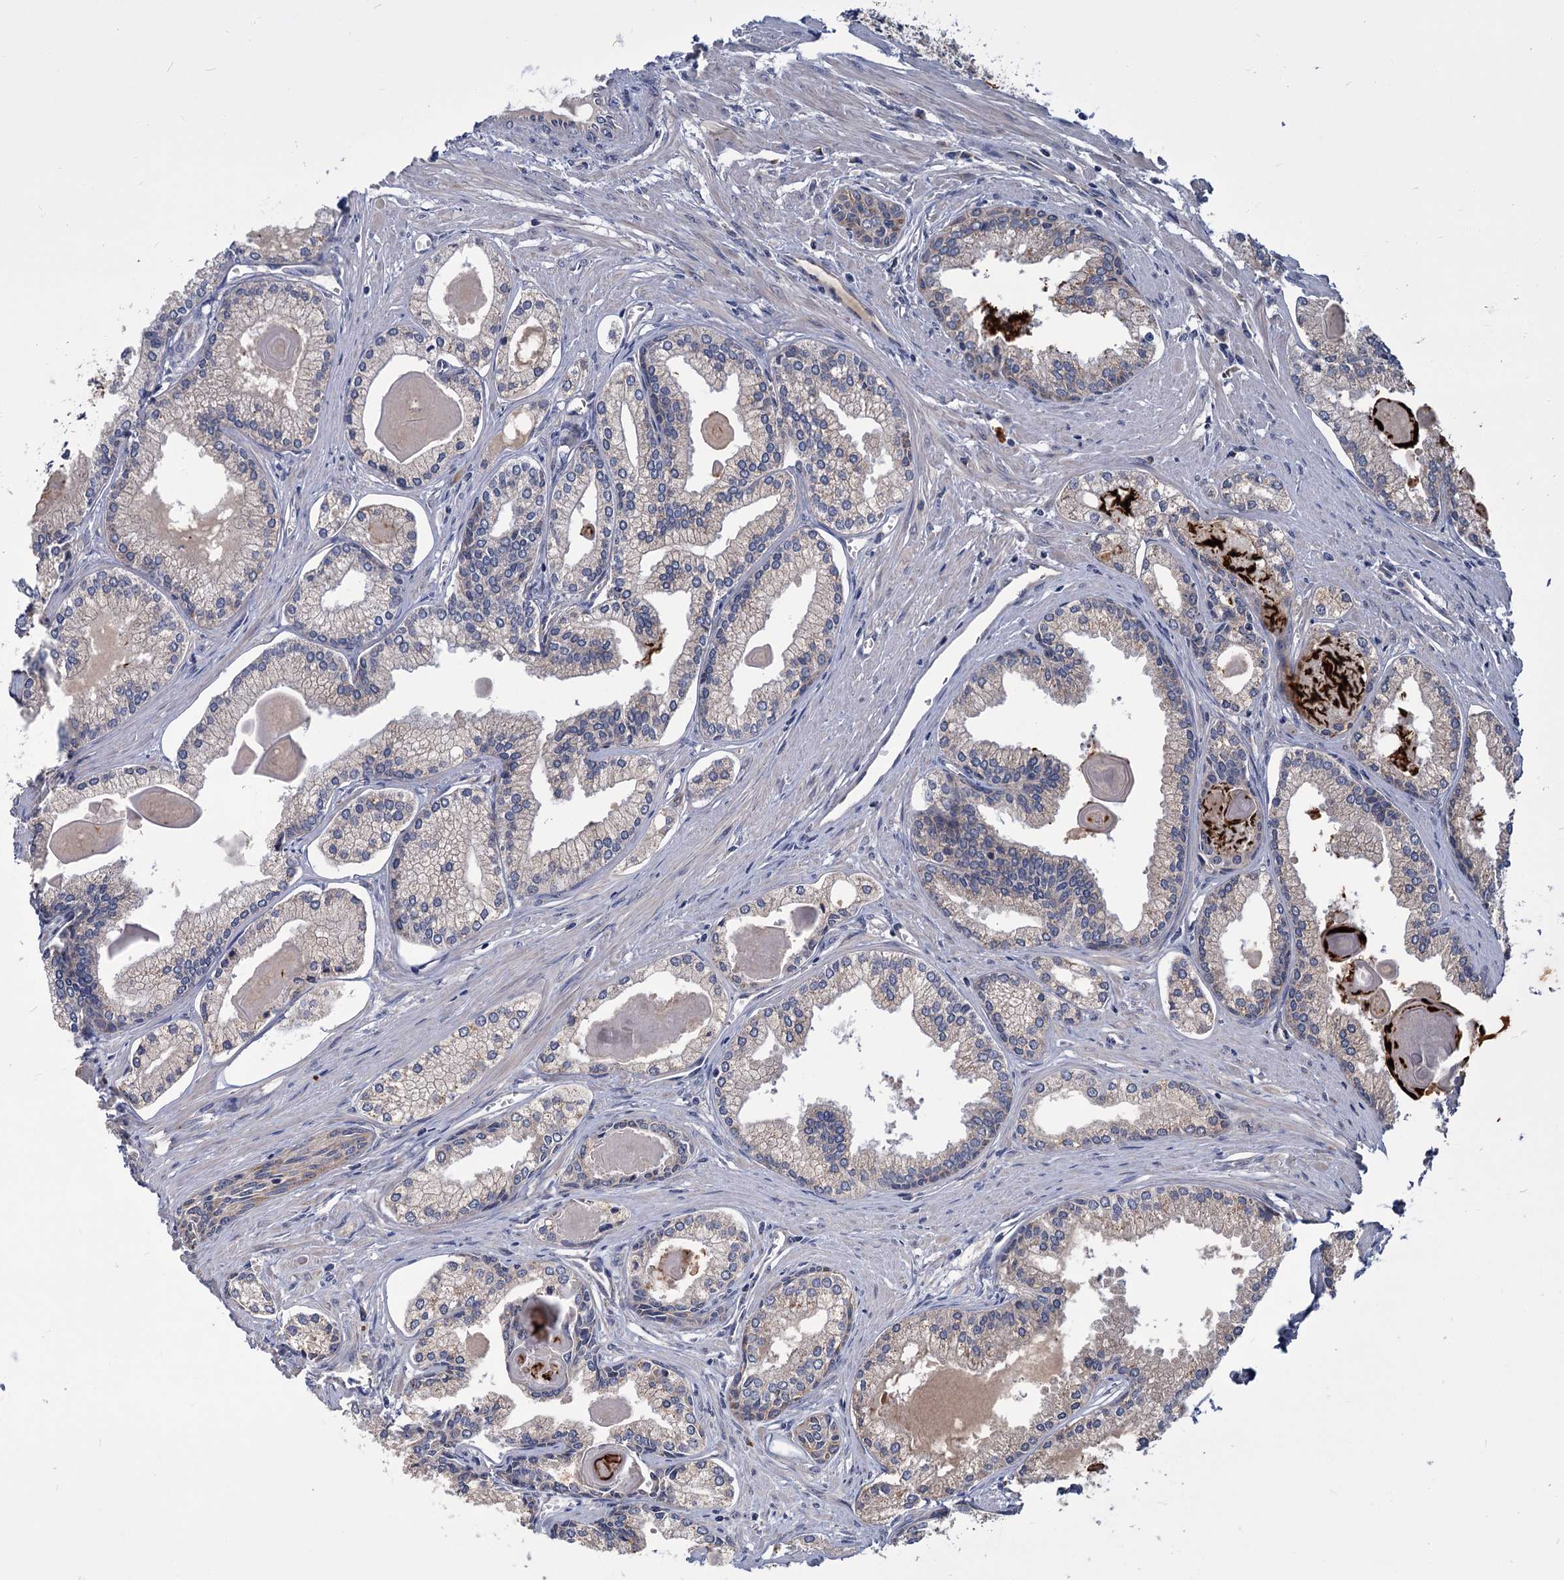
{"staining": {"intensity": "negative", "quantity": "none", "location": "none"}, "tissue": "prostate cancer", "cell_type": "Tumor cells", "image_type": "cancer", "snomed": [{"axis": "morphology", "description": "Adenocarcinoma, High grade"}, {"axis": "topography", "description": "Prostate"}], "caption": "A photomicrograph of human prostate cancer (high-grade adenocarcinoma) is negative for staining in tumor cells. (DAB immunohistochemistry with hematoxylin counter stain).", "gene": "DYNC2H1", "patient": {"sex": "male", "age": 68}}